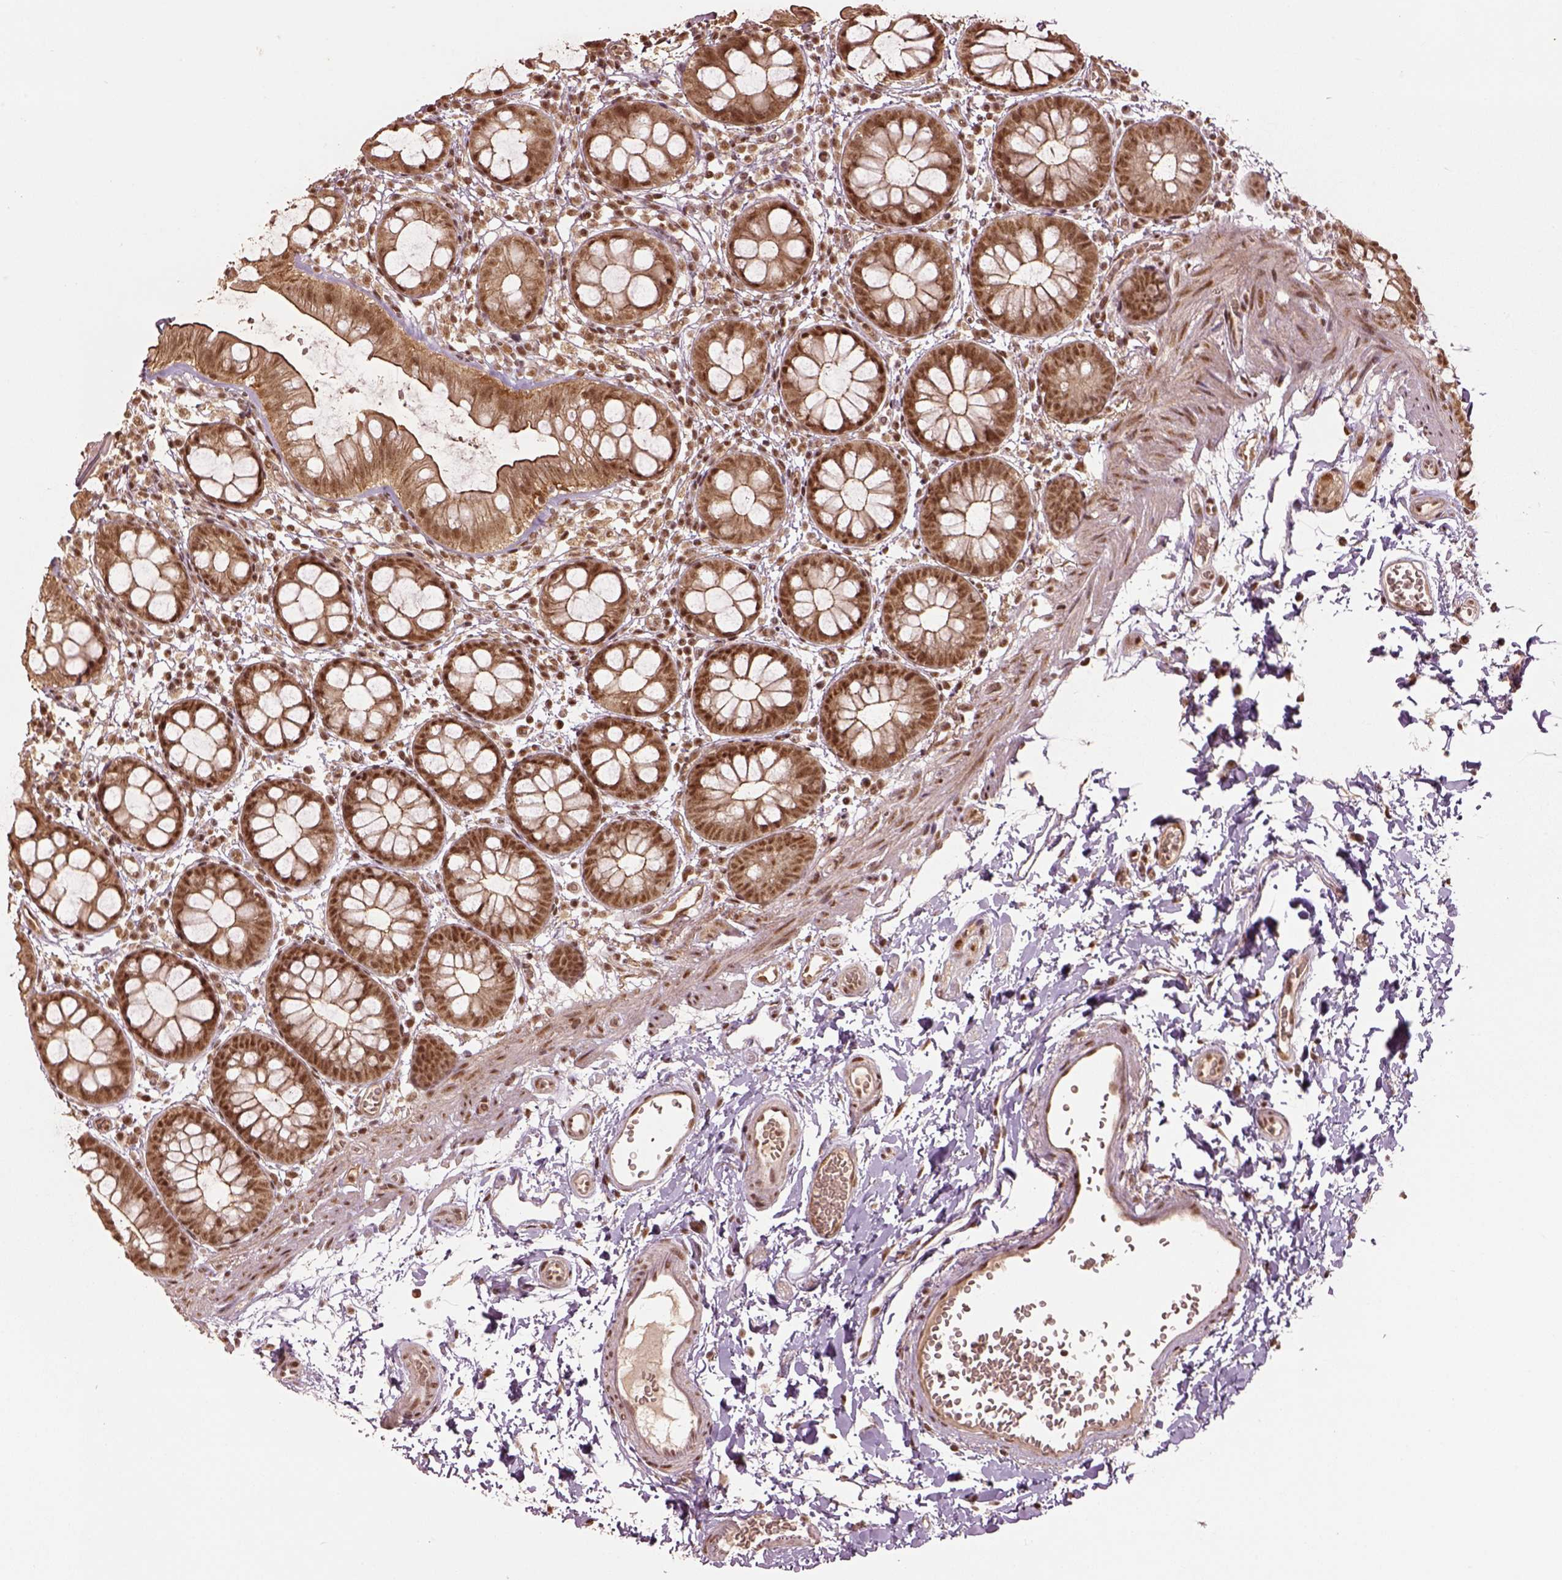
{"staining": {"intensity": "strong", "quantity": ">75%", "location": "nuclear"}, "tissue": "rectum", "cell_type": "Glandular cells", "image_type": "normal", "snomed": [{"axis": "morphology", "description": "Normal tissue, NOS"}, {"axis": "topography", "description": "Rectum"}], "caption": "Brown immunohistochemical staining in normal human rectum reveals strong nuclear staining in approximately >75% of glandular cells. (DAB (3,3'-diaminobenzidine) IHC, brown staining for protein, blue staining for nuclei).", "gene": "BRD9", "patient": {"sex": "male", "age": 57}}